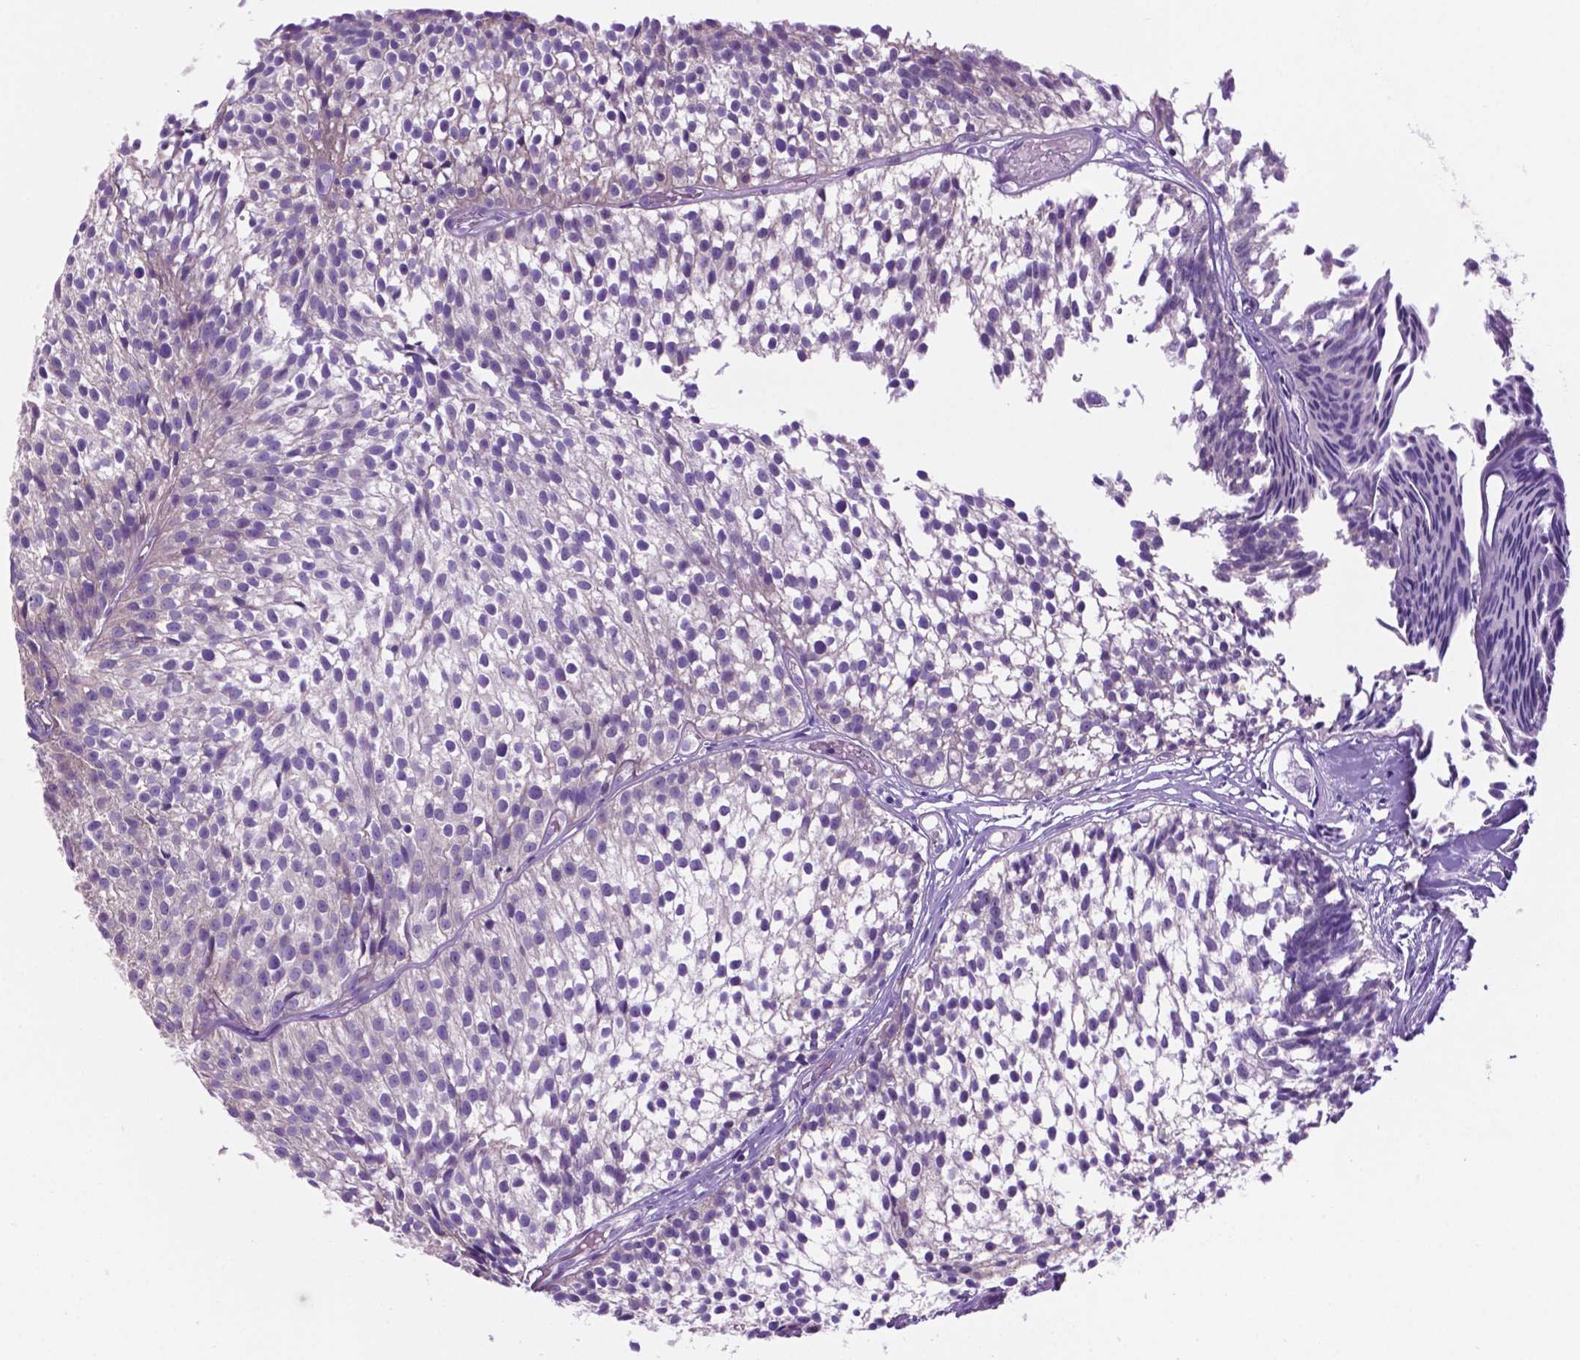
{"staining": {"intensity": "negative", "quantity": "none", "location": "none"}, "tissue": "urothelial cancer", "cell_type": "Tumor cells", "image_type": "cancer", "snomed": [{"axis": "morphology", "description": "Urothelial carcinoma, Low grade"}, {"axis": "topography", "description": "Urinary bladder"}], "caption": "Photomicrograph shows no protein staining in tumor cells of urothelial cancer tissue.", "gene": "SPDYA", "patient": {"sex": "male", "age": 63}}